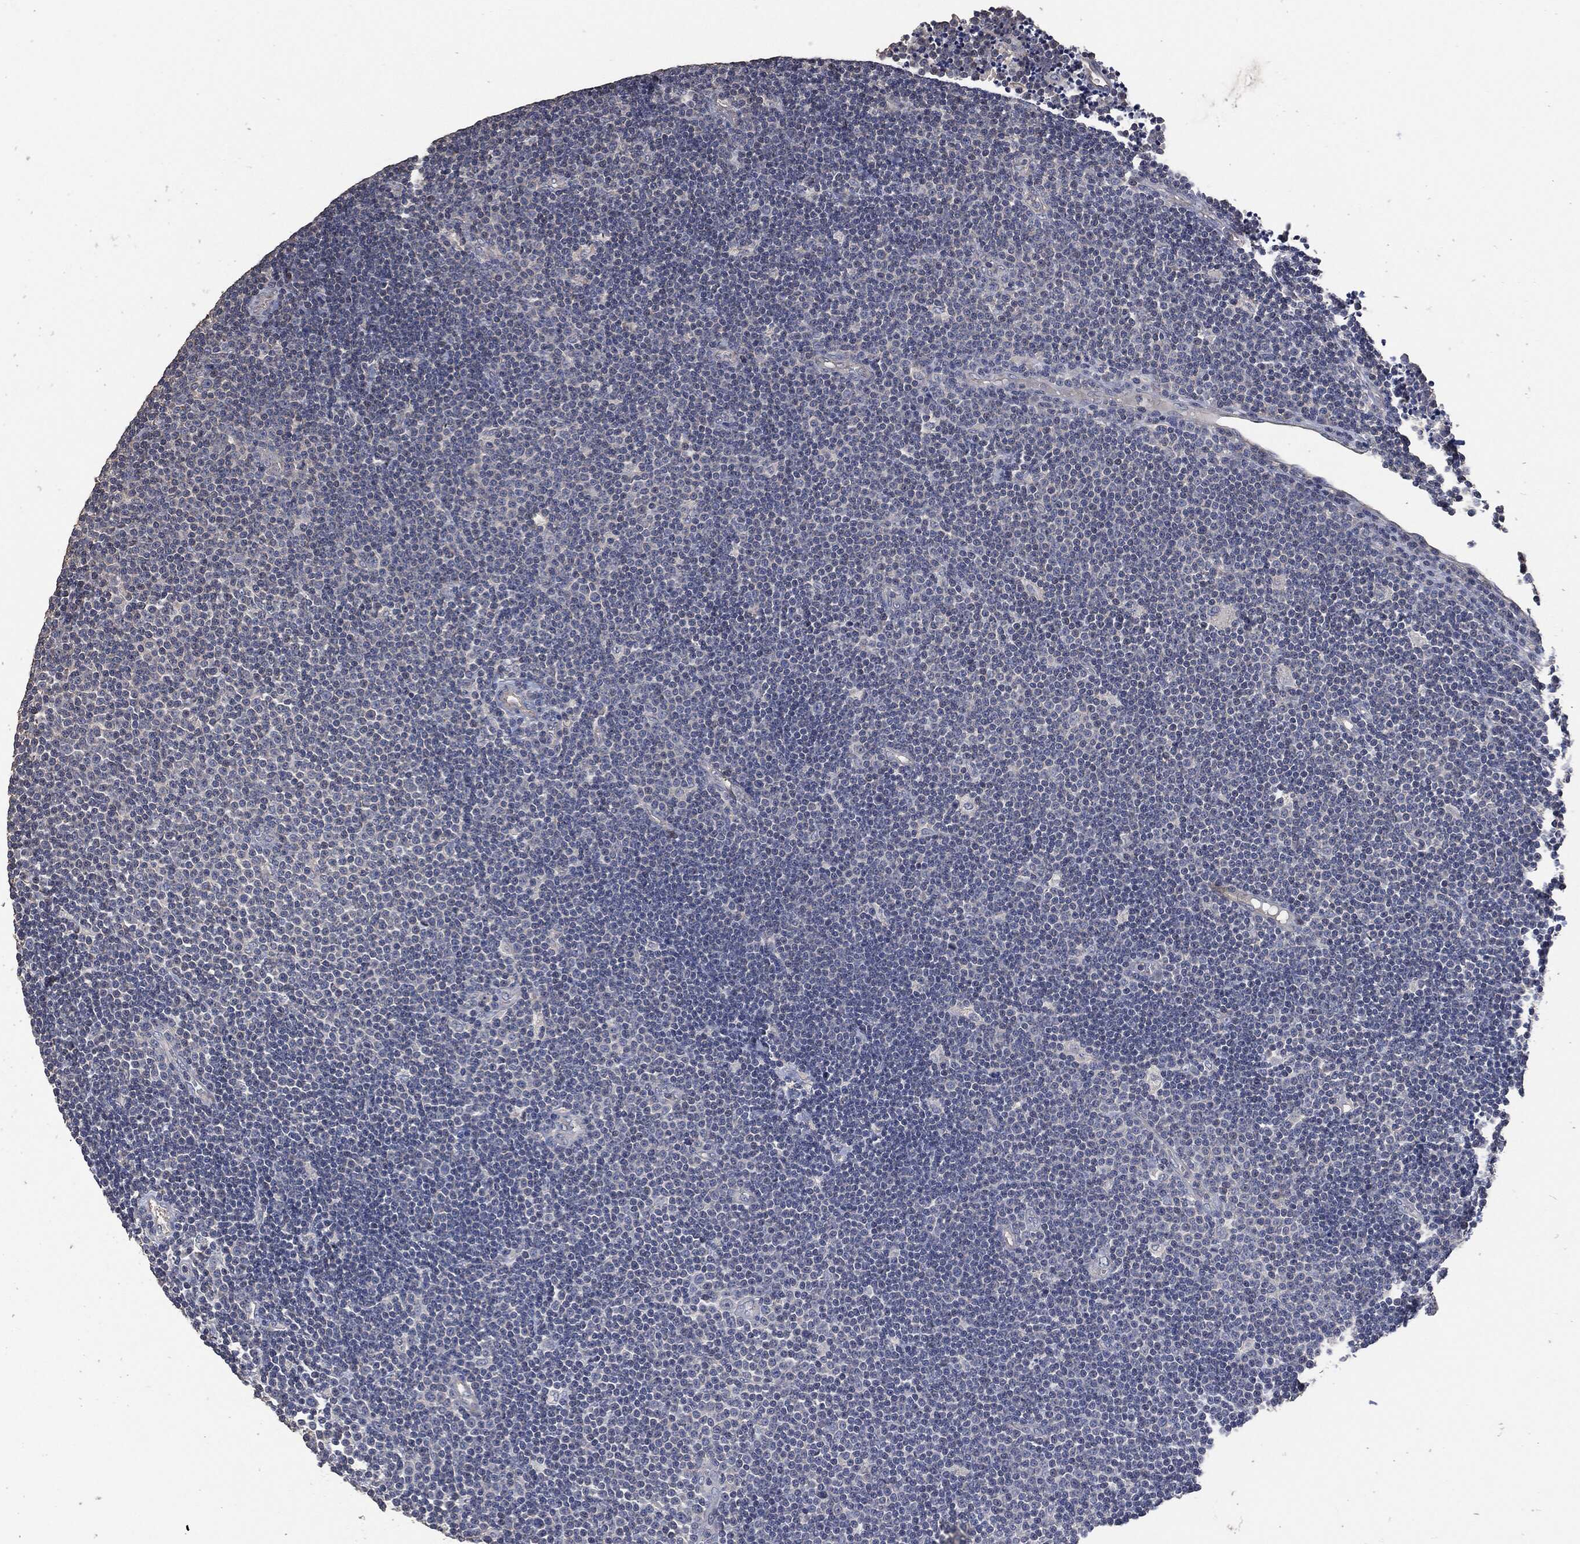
{"staining": {"intensity": "negative", "quantity": "none", "location": "none"}, "tissue": "lymphoma", "cell_type": "Tumor cells", "image_type": "cancer", "snomed": [{"axis": "morphology", "description": "Malignant lymphoma, non-Hodgkin's type, Low grade"}, {"axis": "topography", "description": "Brain"}], "caption": "This micrograph is of low-grade malignant lymphoma, non-Hodgkin's type stained with immunohistochemistry (IHC) to label a protein in brown with the nuclei are counter-stained blue. There is no staining in tumor cells.", "gene": "MSLN", "patient": {"sex": "female", "age": 66}}